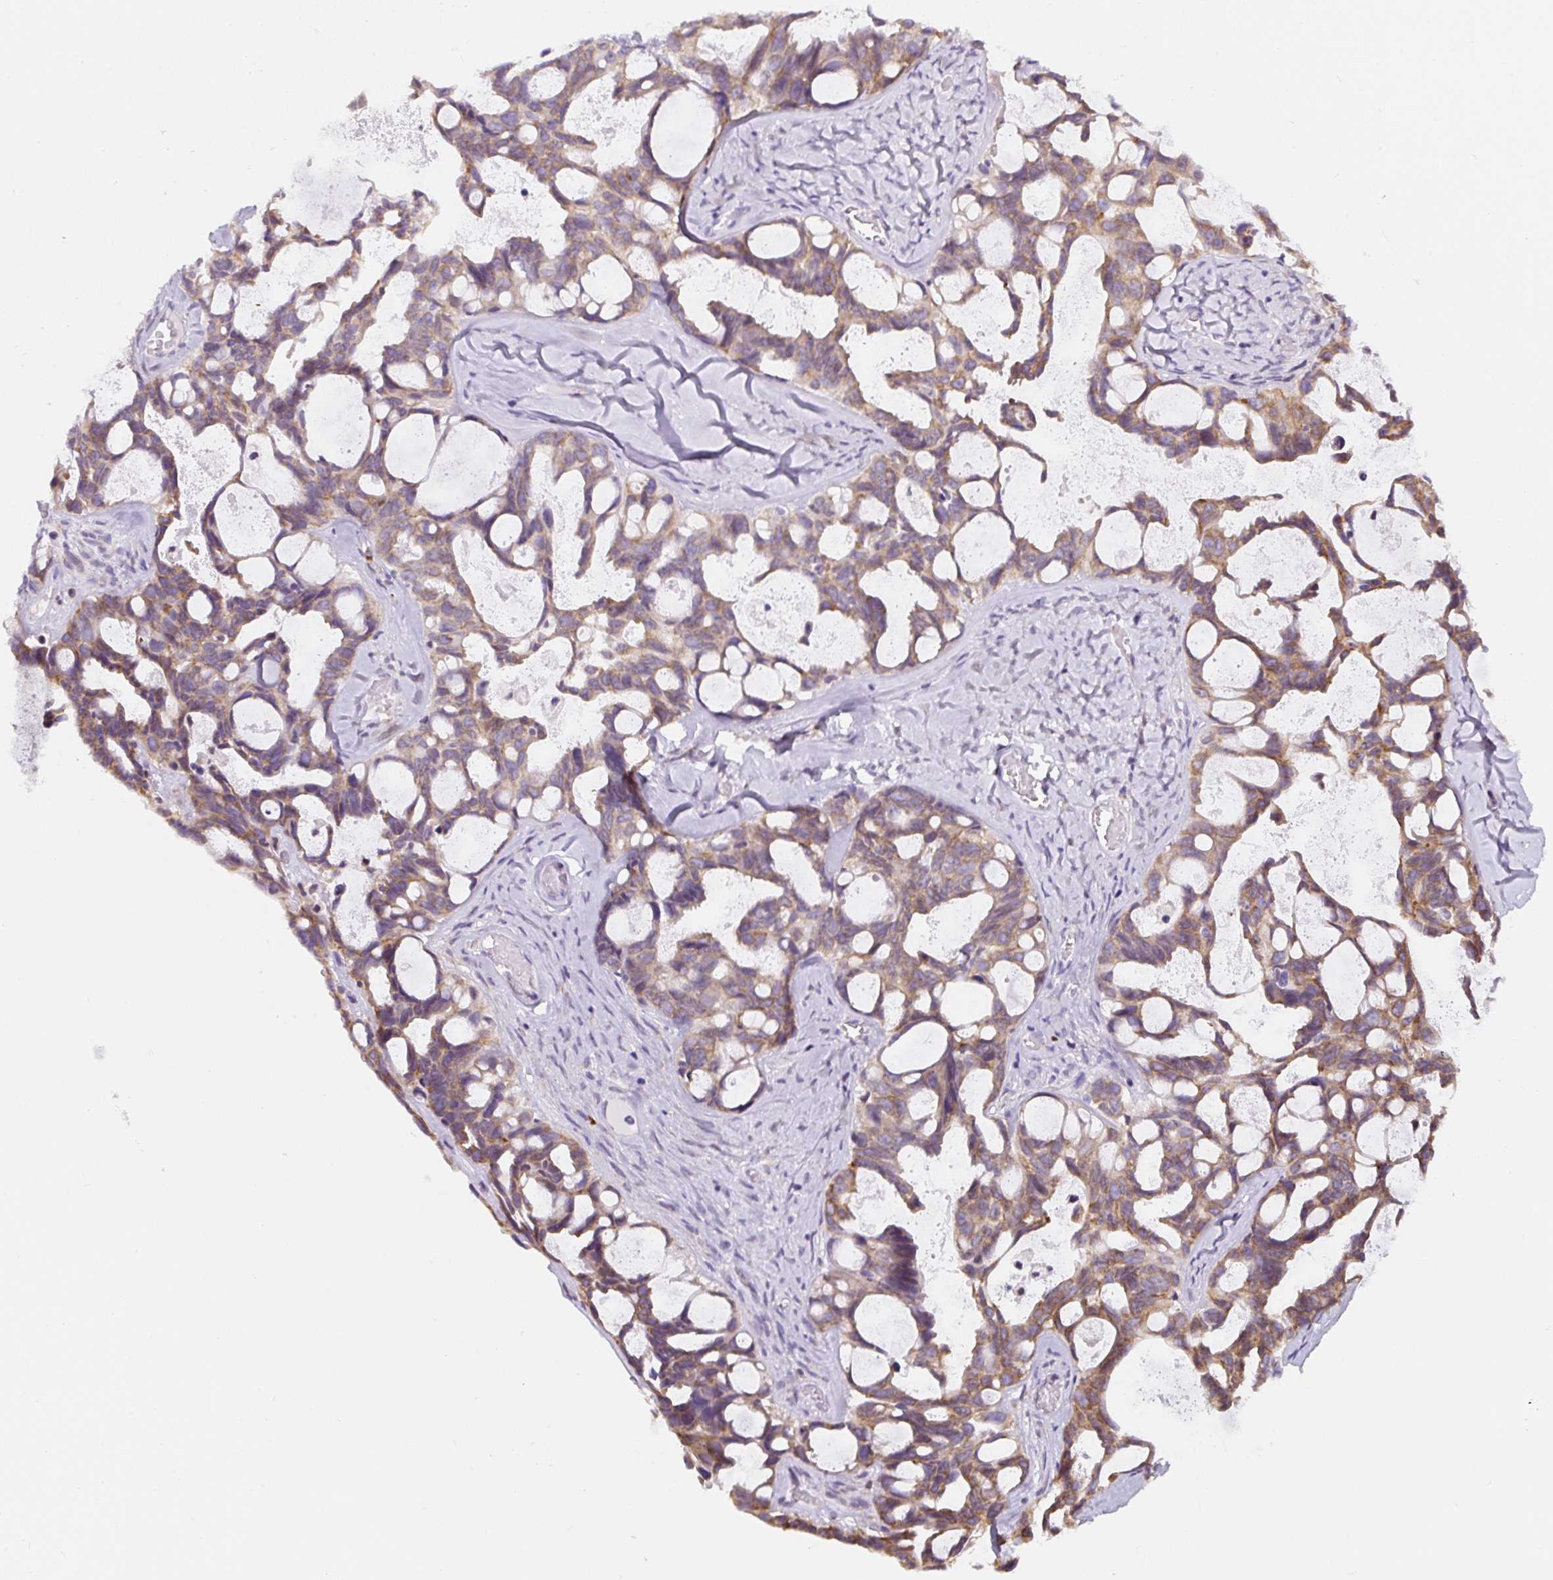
{"staining": {"intensity": "weak", "quantity": ">75%", "location": "cytoplasmic/membranous"}, "tissue": "ovarian cancer", "cell_type": "Tumor cells", "image_type": "cancer", "snomed": [{"axis": "morphology", "description": "Cystadenocarcinoma, serous, NOS"}, {"axis": "topography", "description": "Ovary"}], "caption": "Immunohistochemistry (IHC) staining of ovarian cancer, which displays low levels of weak cytoplasmic/membranous expression in approximately >75% of tumor cells indicating weak cytoplasmic/membranous protein staining. The staining was performed using DAB (3,3'-diaminobenzidine) (brown) for protein detection and nuclei were counterstained in hematoxylin (blue).", "gene": "DDOST", "patient": {"sex": "female", "age": 69}}